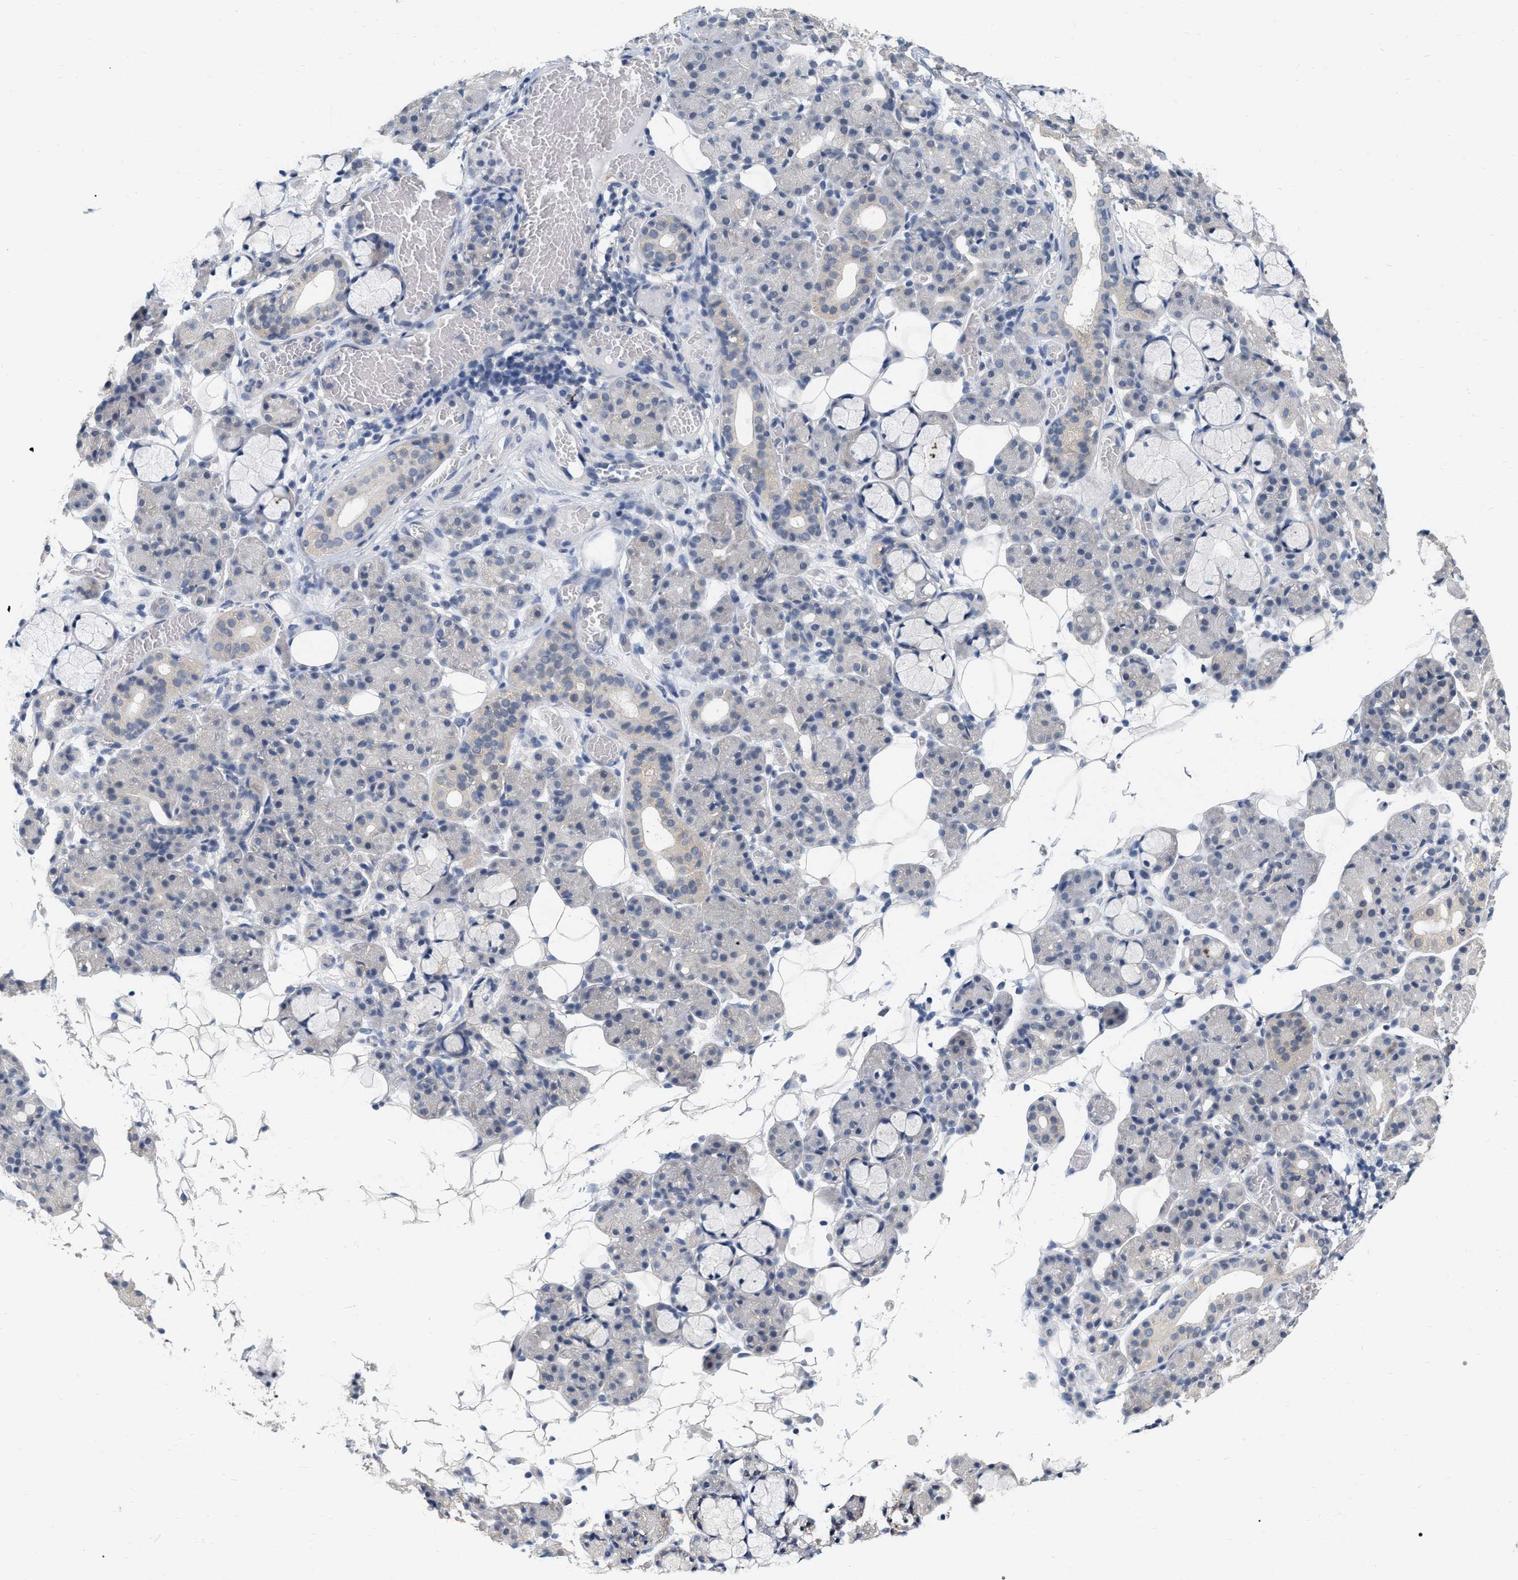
{"staining": {"intensity": "negative", "quantity": "none", "location": "none"}, "tissue": "salivary gland", "cell_type": "Glandular cells", "image_type": "normal", "snomed": [{"axis": "morphology", "description": "Normal tissue, NOS"}, {"axis": "topography", "description": "Salivary gland"}], "caption": "Glandular cells show no significant expression in unremarkable salivary gland. (Brightfield microscopy of DAB immunohistochemistry at high magnification).", "gene": "RUVBL1", "patient": {"sex": "male", "age": 63}}